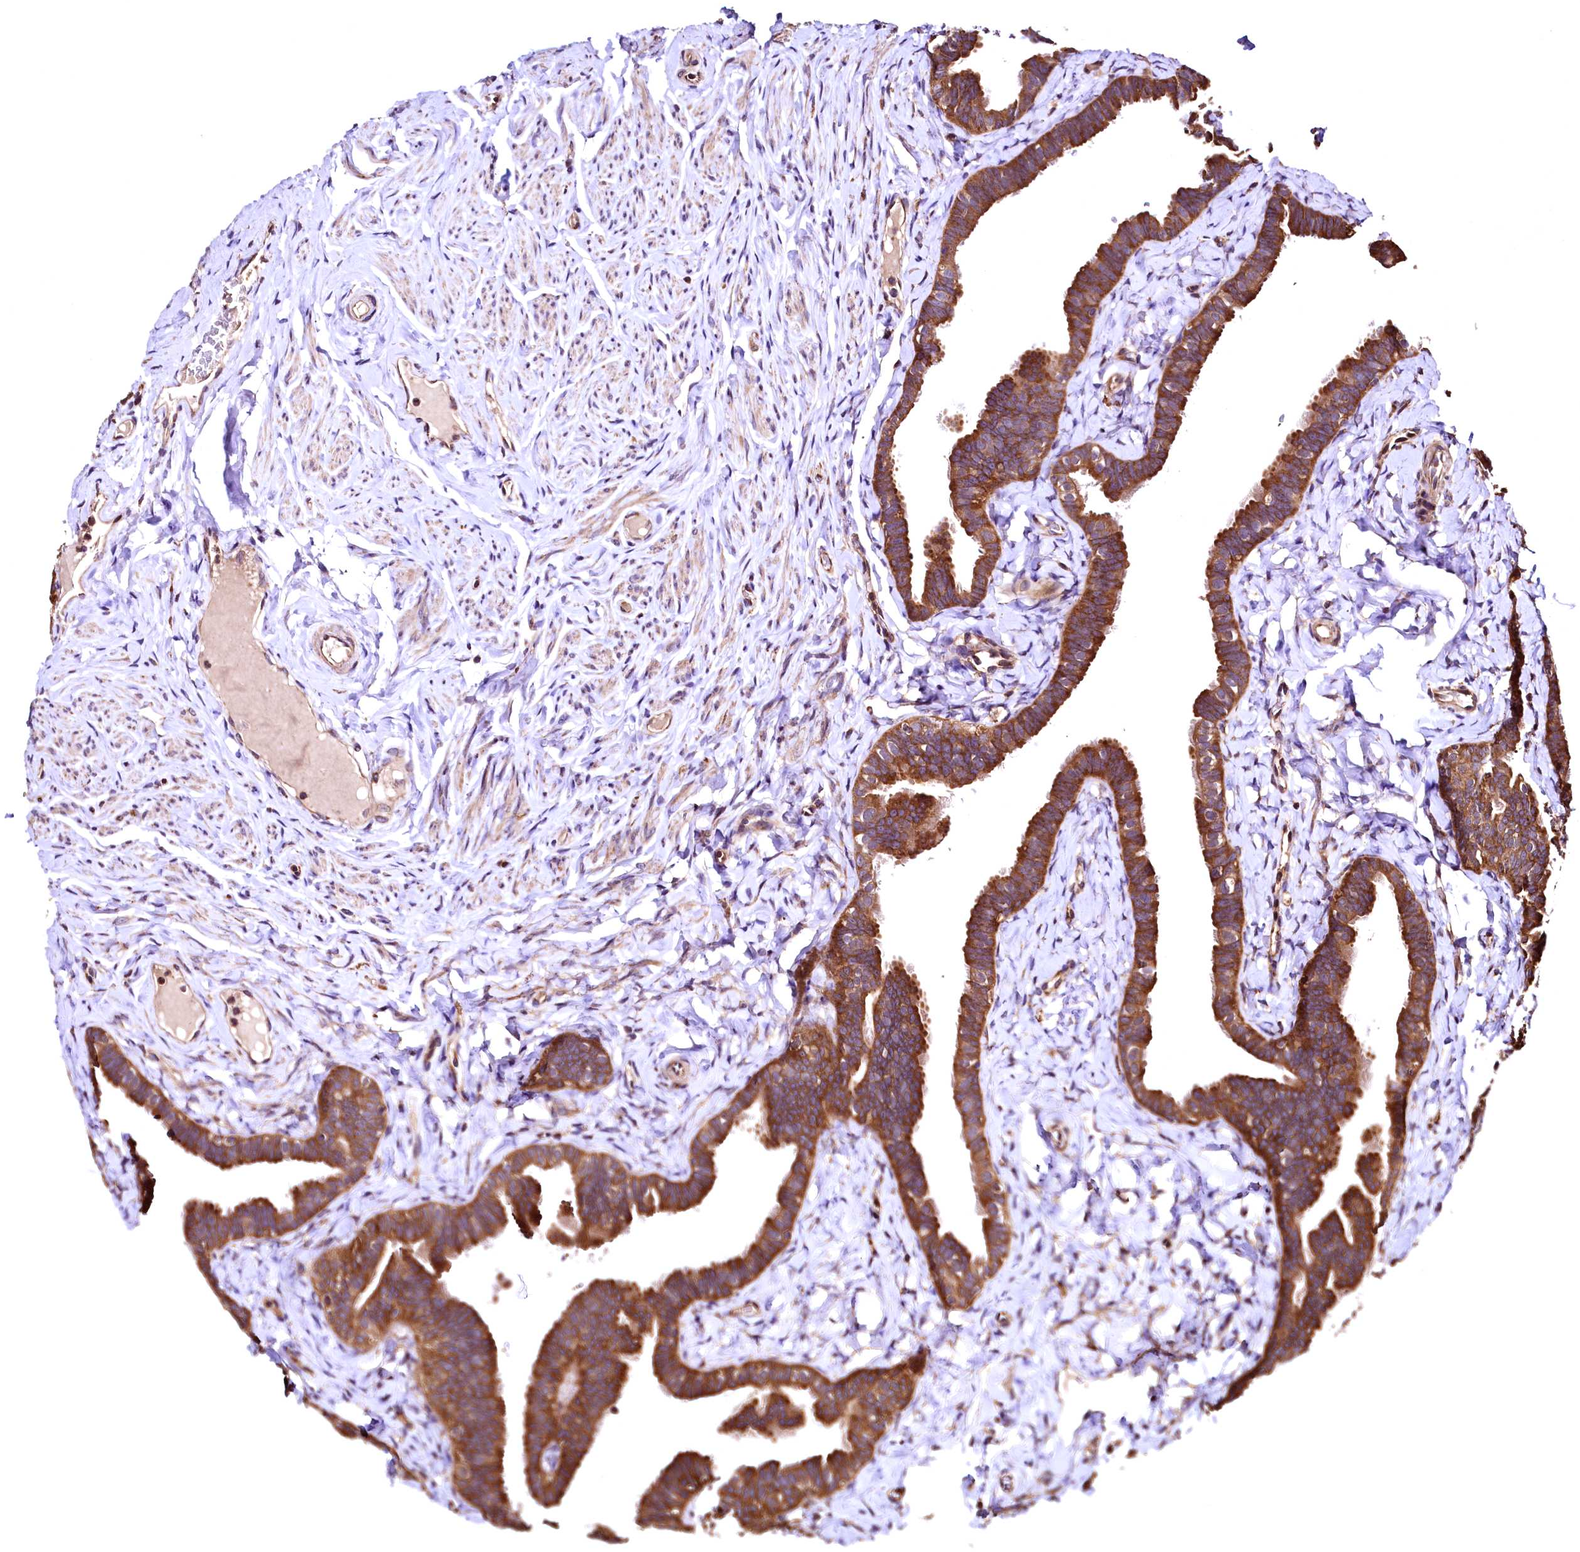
{"staining": {"intensity": "strong", "quantity": ">75%", "location": "cytoplasmic/membranous"}, "tissue": "fallopian tube", "cell_type": "Glandular cells", "image_type": "normal", "snomed": [{"axis": "morphology", "description": "Normal tissue, NOS"}, {"axis": "topography", "description": "Fallopian tube"}], "caption": "The image exhibits a brown stain indicating the presence of a protein in the cytoplasmic/membranous of glandular cells in fallopian tube. (DAB IHC, brown staining for protein, blue staining for nuclei).", "gene": "LRSAM1", "patient": {"sex": "female", "age": 65}}